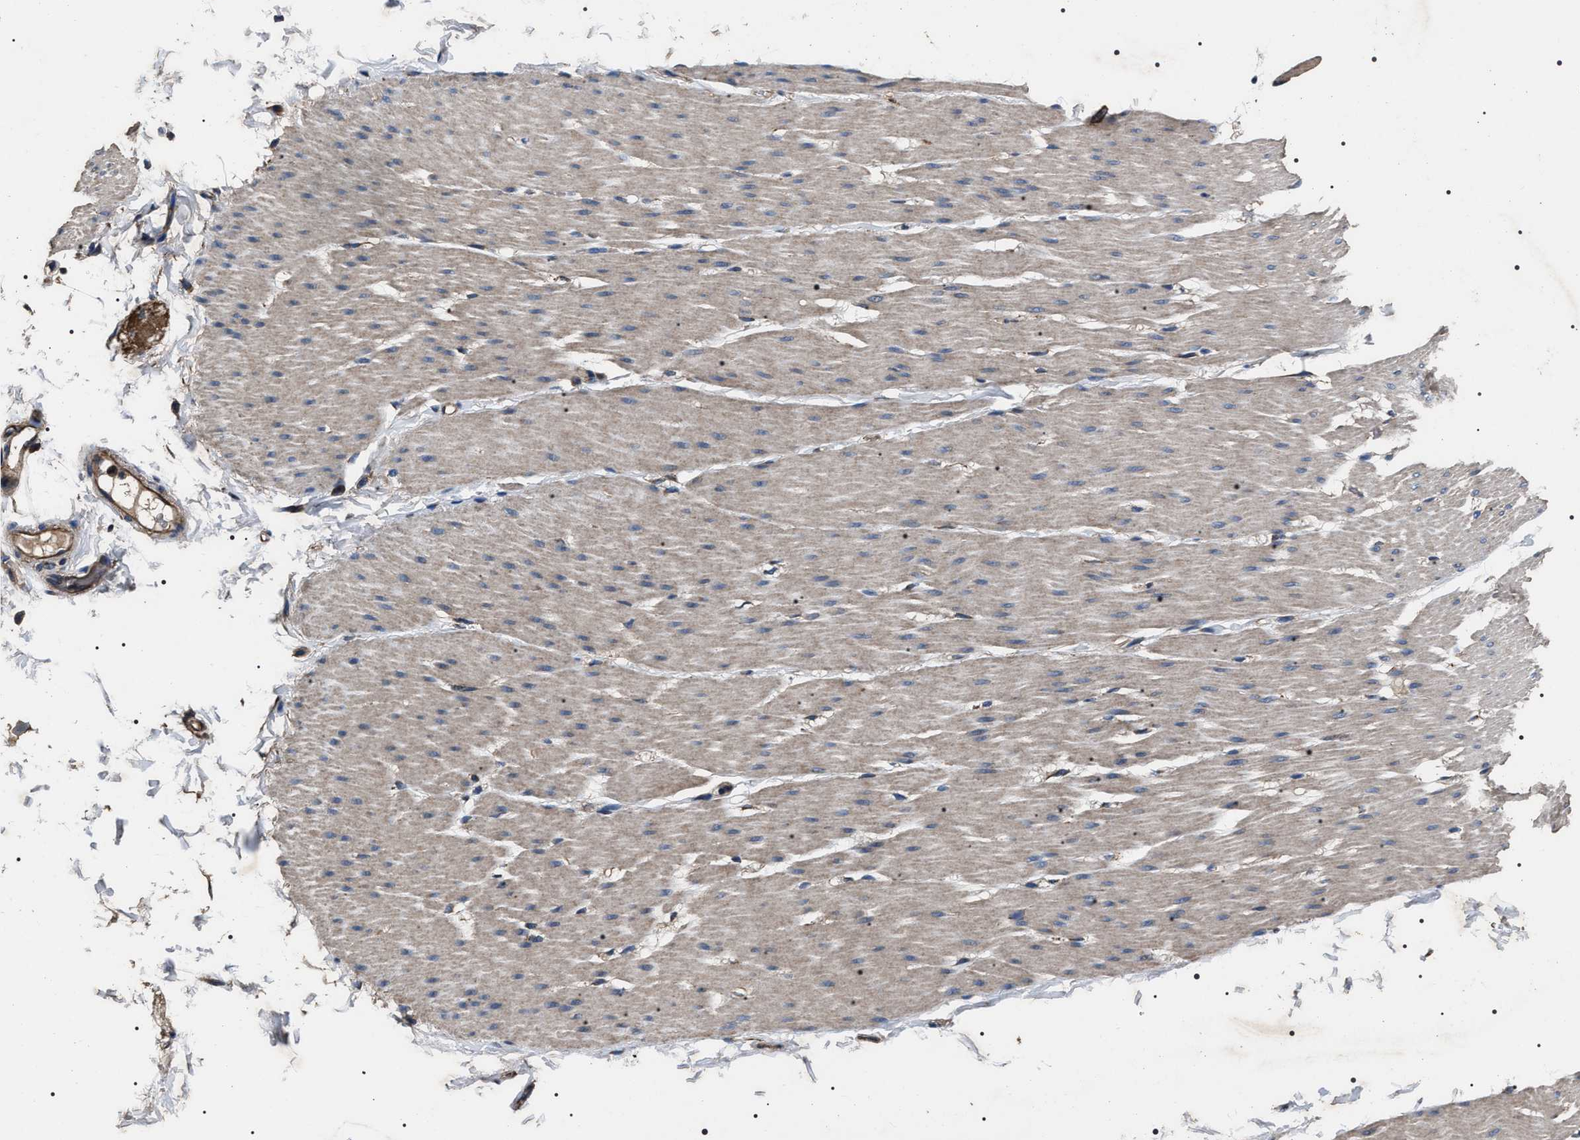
{"staining": {"intensity": "weak", "quantity": ">75%", "location": "cytoplasmic/membranous"}, "tissue": "smooth muscle", "cell_type": "Smooth muscle cells", "image_type": "normal", "snomed": [{"axis": "morphology", "description": "Normal tissue, NOS"}, {"axis": "topography", "description": "Smooth muscle"}, {"axis": "topography", "description": "Colon"}], "caption": "A brown stain shows weak cytoplasmic/membranous positivity of a protein in smooth muscle cells of unremarkable human smooth muscle.", "gene": "HSCB", "patient": {"sex": "male", "age": 67}}